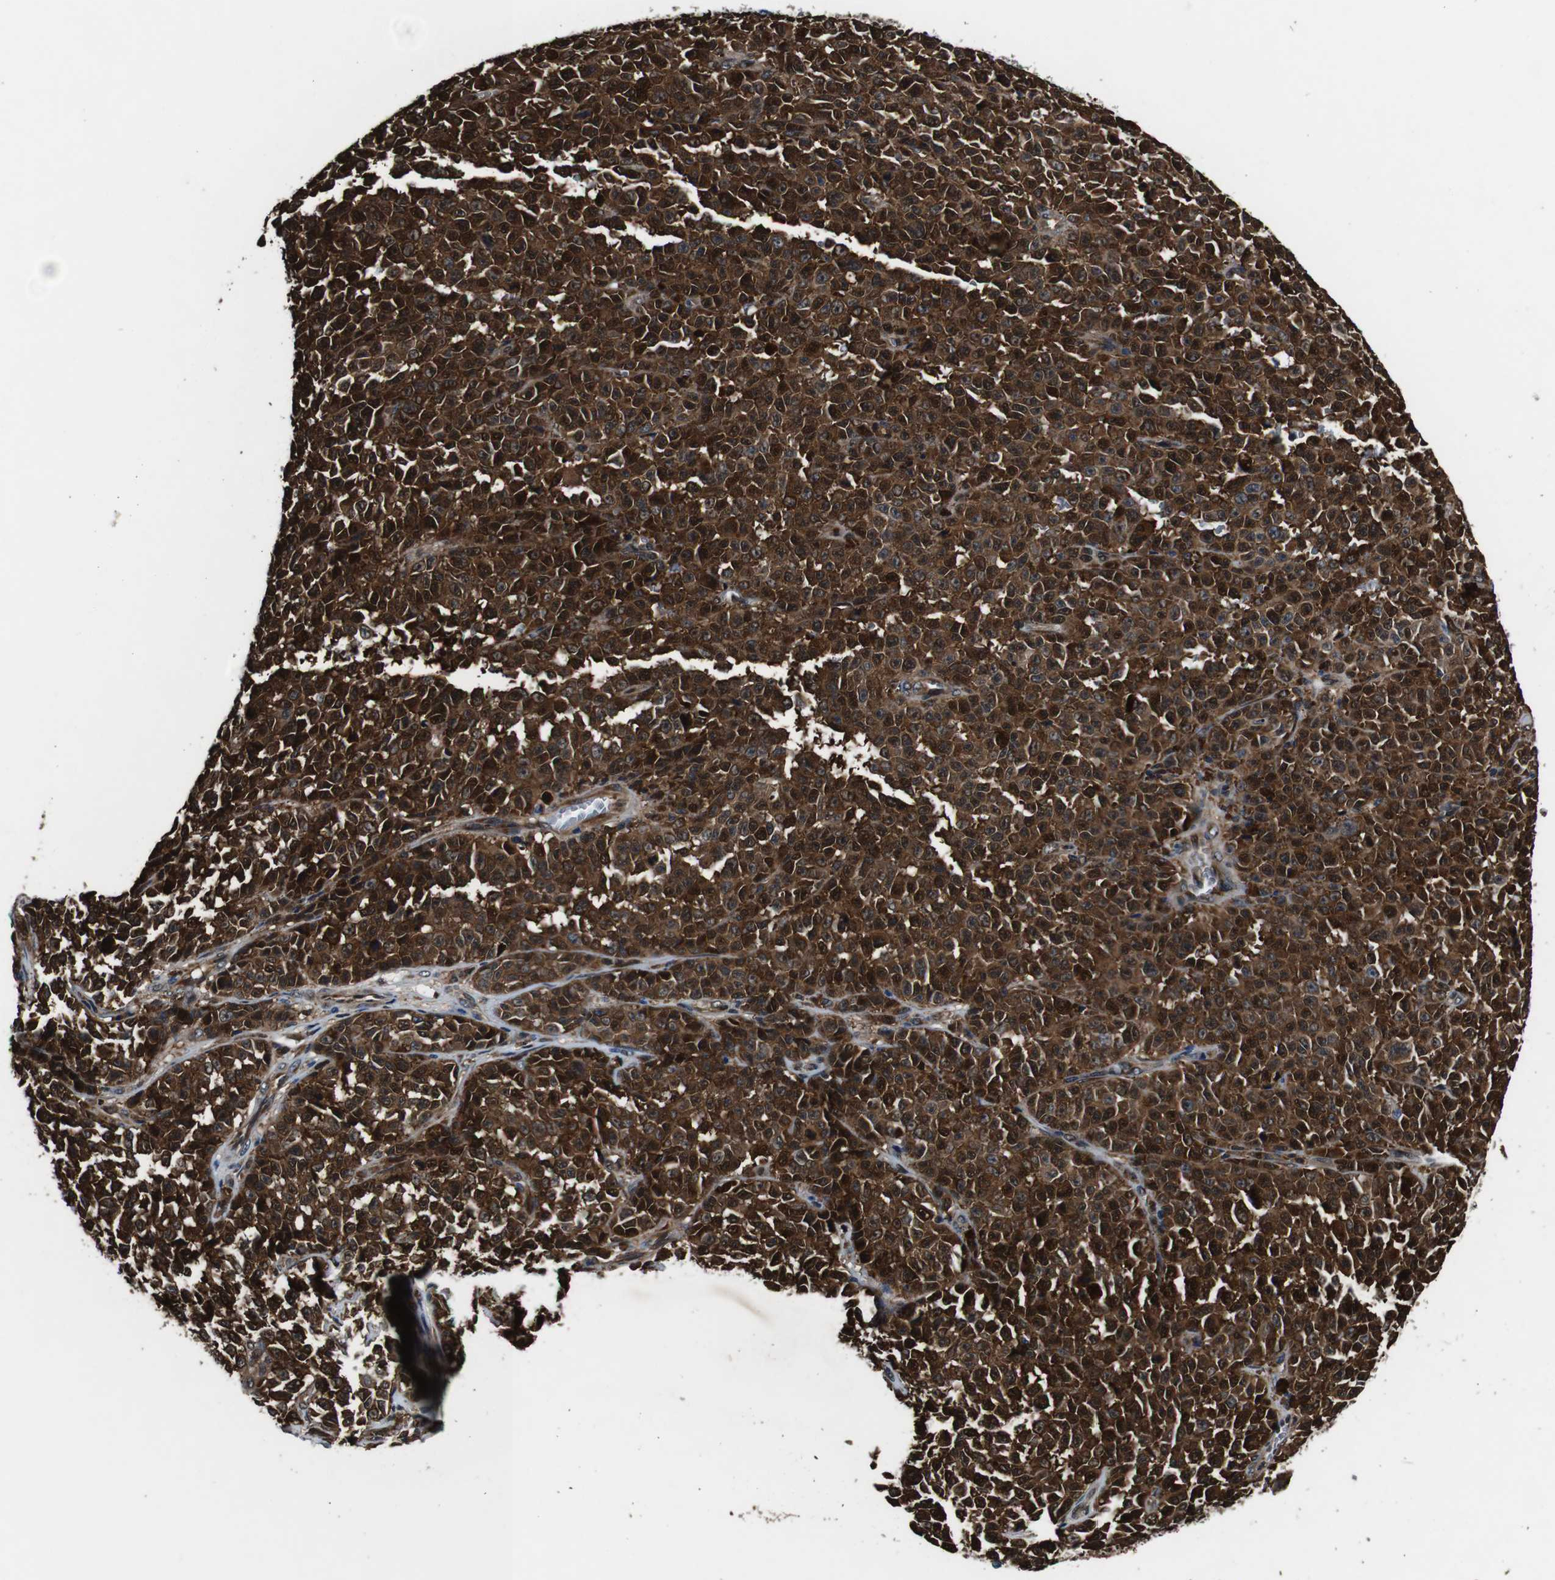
{"staining": {"intensity": "strong", "quantity": ">75%", "location": "cytoplasmic/membranous,nuclear"}, "tissue": "melanoma", "cell_type": "Tumor cells", "image_type": "cancer", "snomed": [{"axis": "morphology", "description": "Malignant melanoma, NOS"}, {"axis": "topography", "description": "Skin"}], "caption": "A micrograph showing strong cytoplasmic/membranous and nuclear staining in approximately >75% of tumor cells in melanoma, as visualized by brown immunohistochemical staining.", "gene": "ANXA1", "patient": {"sex": "female", "age": 82}}